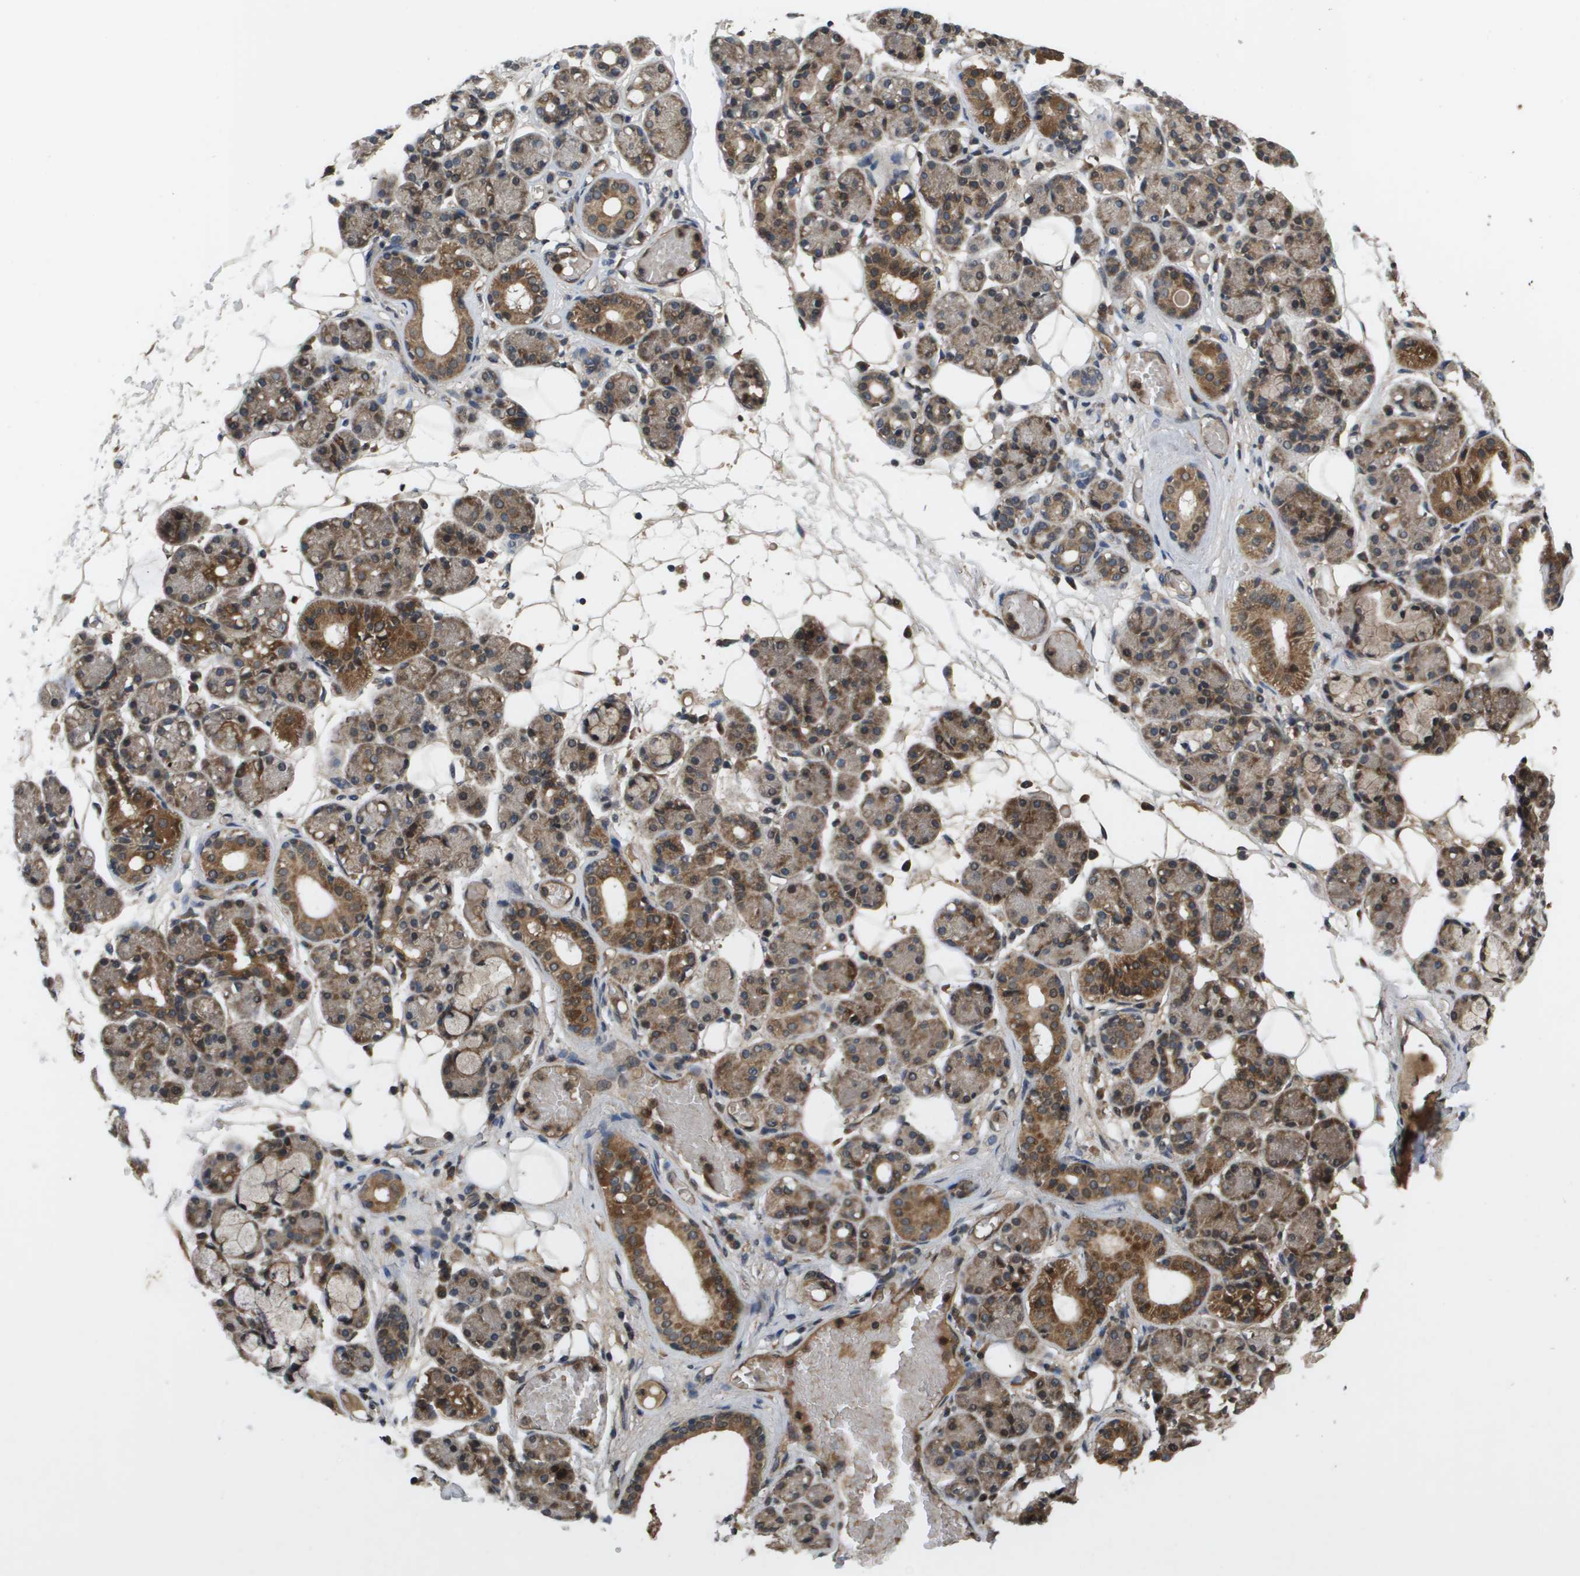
{"staining": {"intensity": "moderate", "quantity": "25%-75%", "location": "cytoplasmic/membranous"}, "tissue": "salivary gland", "cell_type": "Glandular cells", "image_type": "normal", "snomed": [{"axis": "morphology", "description": "Normal tissue, NOS"}, {"axis": "topography", "description": "Salivary gland"}], "caption": "IHC (DAB (3,3'-diaminobenzidine)) staining of normal human salivary gland demonstrates moderate cytoplasmic/membranous protein positivity in approximately 25%-75% of glandular cells. (DAB IHC with brightfield microscopy, high magnification).", "gene": "SPTLC1", "patient": {"sex": "male", "age": 63}}